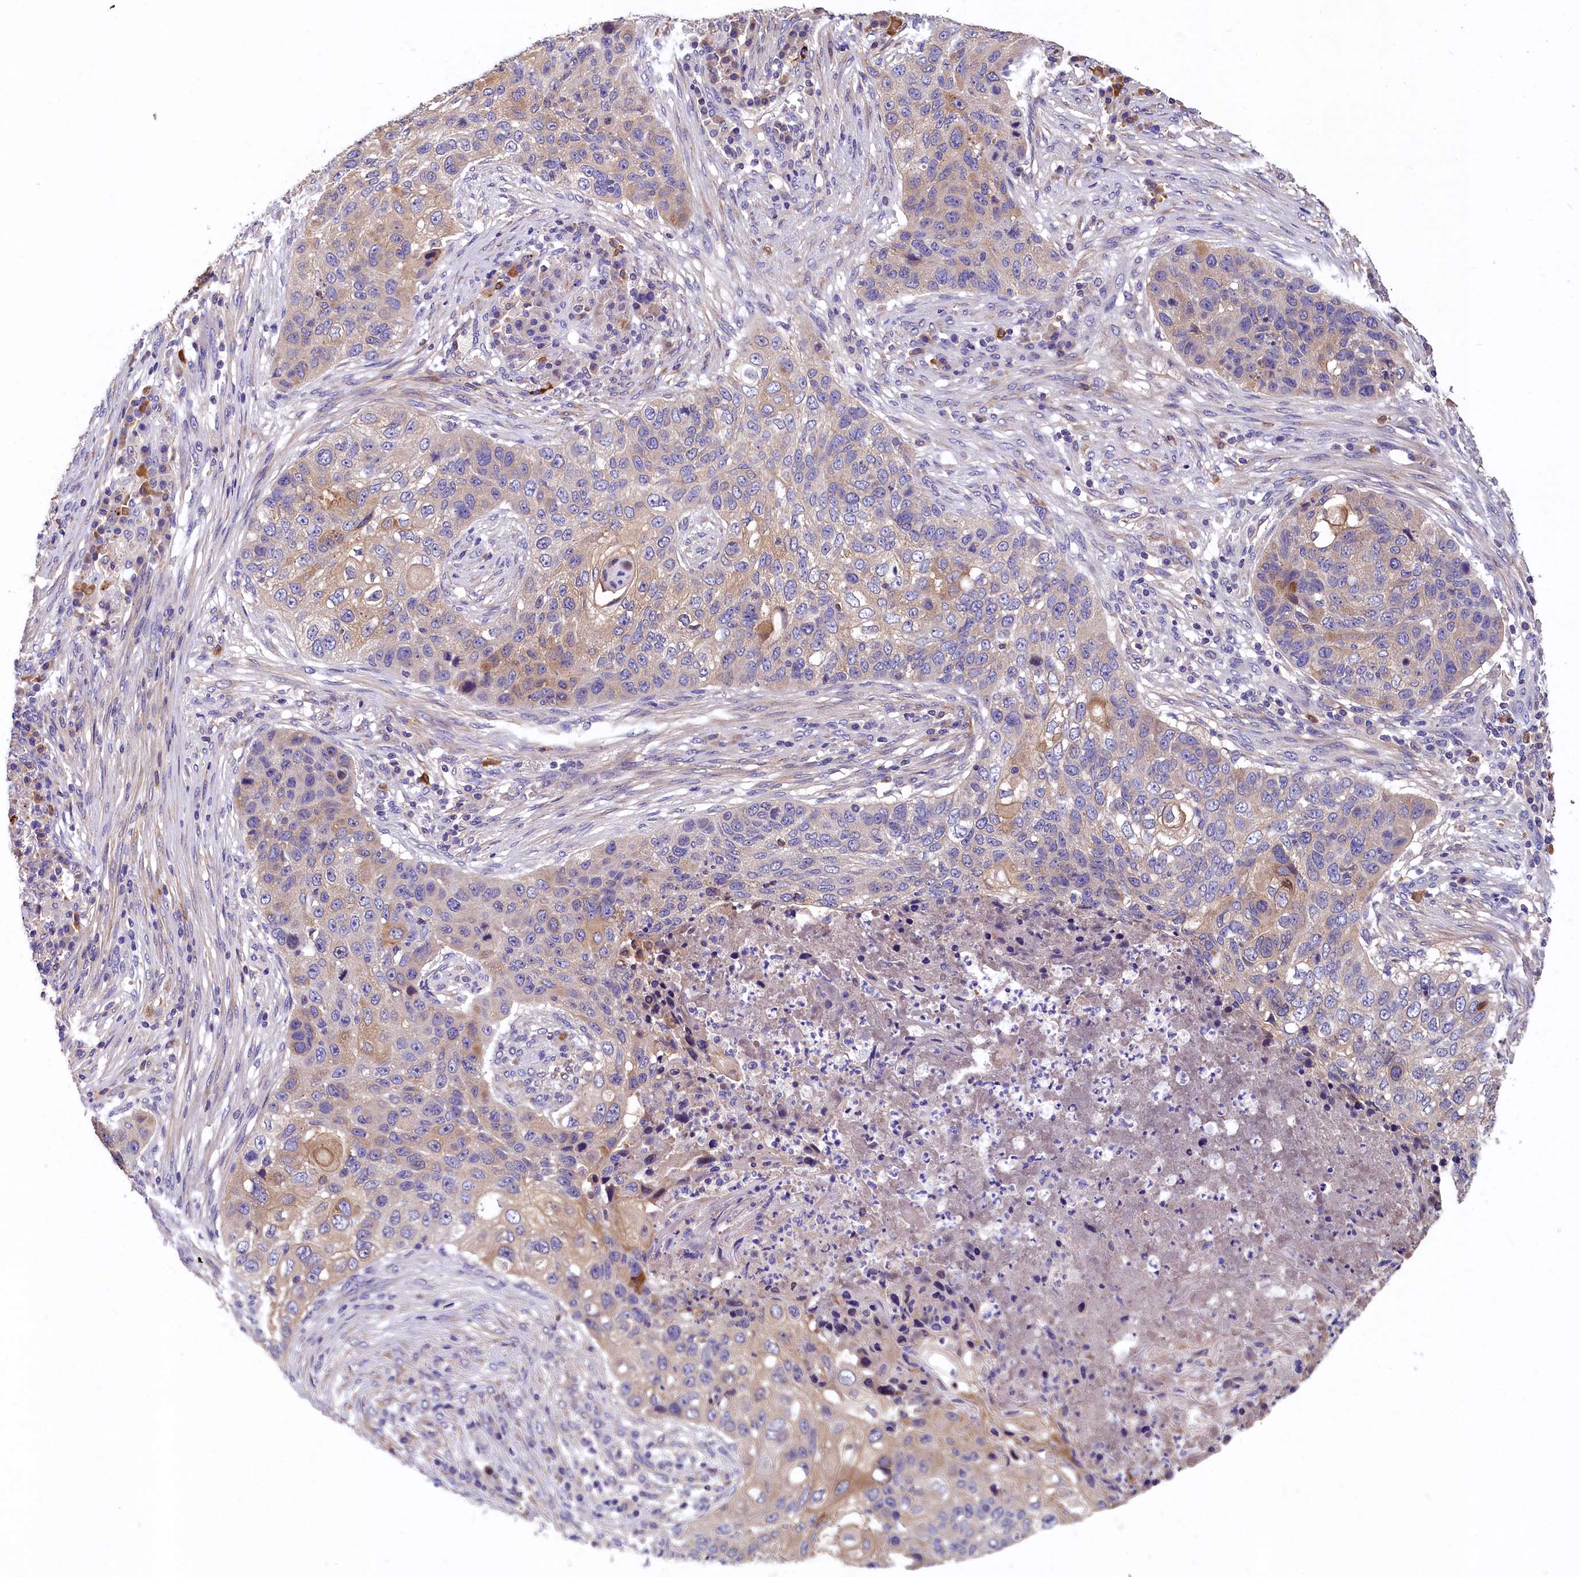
{"staining": {"intensity": "weak", "quantity": "25%-75%", "location": "cytoplasmic/membranous"}, "tissue": "lung cancer", "cell_type": "Tumor cells", "image_type": "cancer", "snomed": [{"axis": "morphology", "description": "Squamous cell carcinoma, NOS"}, {"axis": "topography", "description": "Lung"}], "caption": "Immunohistochemistry photomicrograph of human lung cancer stained for a protein (brown), which reveals low levels of weak cytoplasmic/membranous staining in about 25%-75% of tumor cells.", "gene": "EPS8L2", "patient": {"sex": "female", "age": 63}}